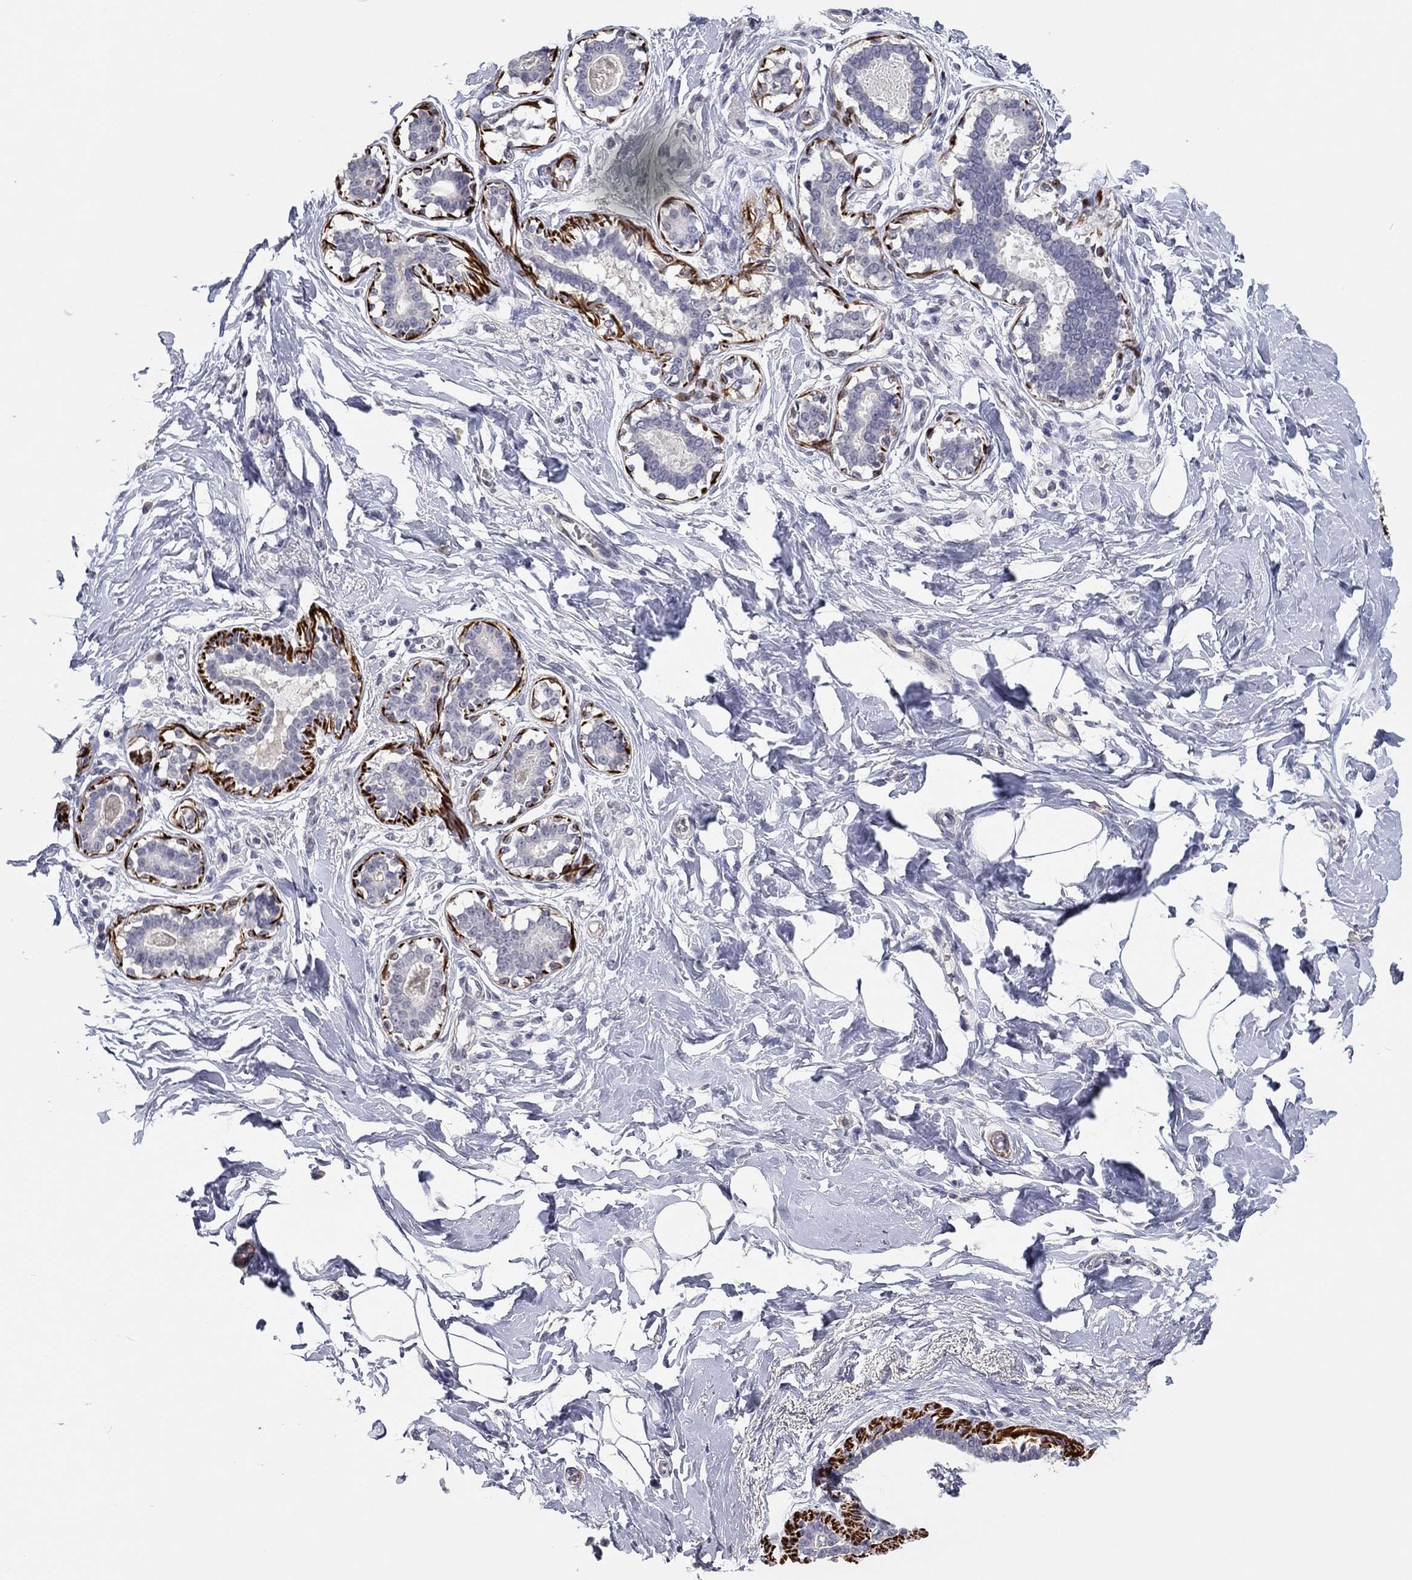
{"staining": {"intensity": "negative", "quantity": "none", "location": "none"}, "tissue": "breast", "cell_type": "Adipocytes", "image_type": "normal", "snomed": [{"axis": "morphology", "description": "Normal tissue, NOS"}, {"axis": "morphology", "description": "Lobular carcinoma, in situ"}, {"axis": "topography", "description": "Breast"}], "caption": "IHC image of benign human breast stained for a protein (brown), which shows no expression in adipocytes.", "gene": "IP6K3", "patient": {"sex": "female", "age": 35}}